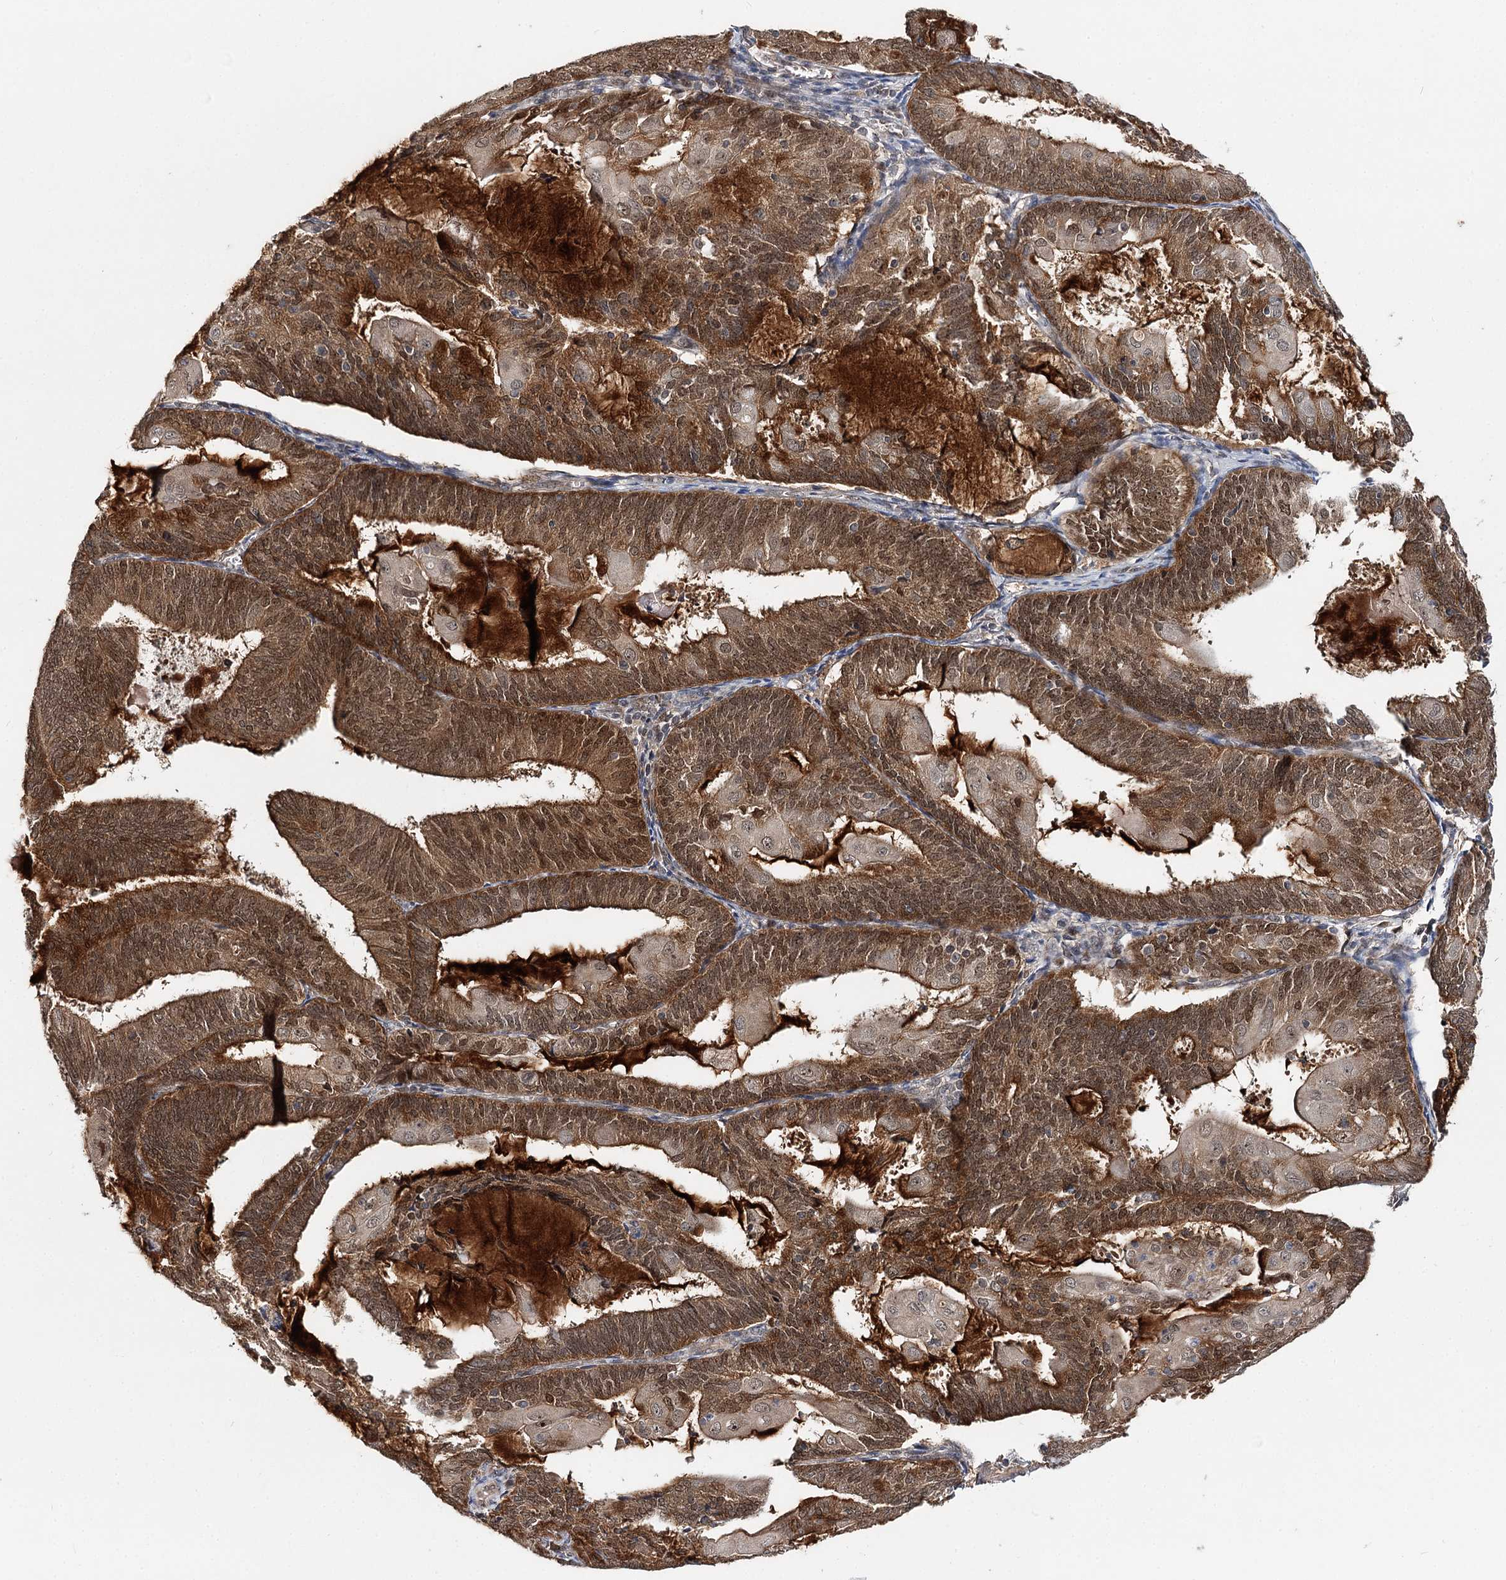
{"staining": {"intensity": "moderate", "quantity": ">75%", "location": "cytoplasmic/membranous,nuclear"}, "tissue": "endometrial cancer", "cell_type": "Tumor cells", "image_type": "cancer", "snomed": [{"axis": "morphology", "description": "Adenocarcinoma, NOS"}, {"axis": "topography", "description": "Endometrium"}], "caption": "Moderate cytoplasmic/membranous and nuclear protein staining is present in about >75% of tumor cells in endometrial cancer (adenocarcinoma).", "gene": "NOPCHAP1", "patient": {"sex": "female", "age": 81}}